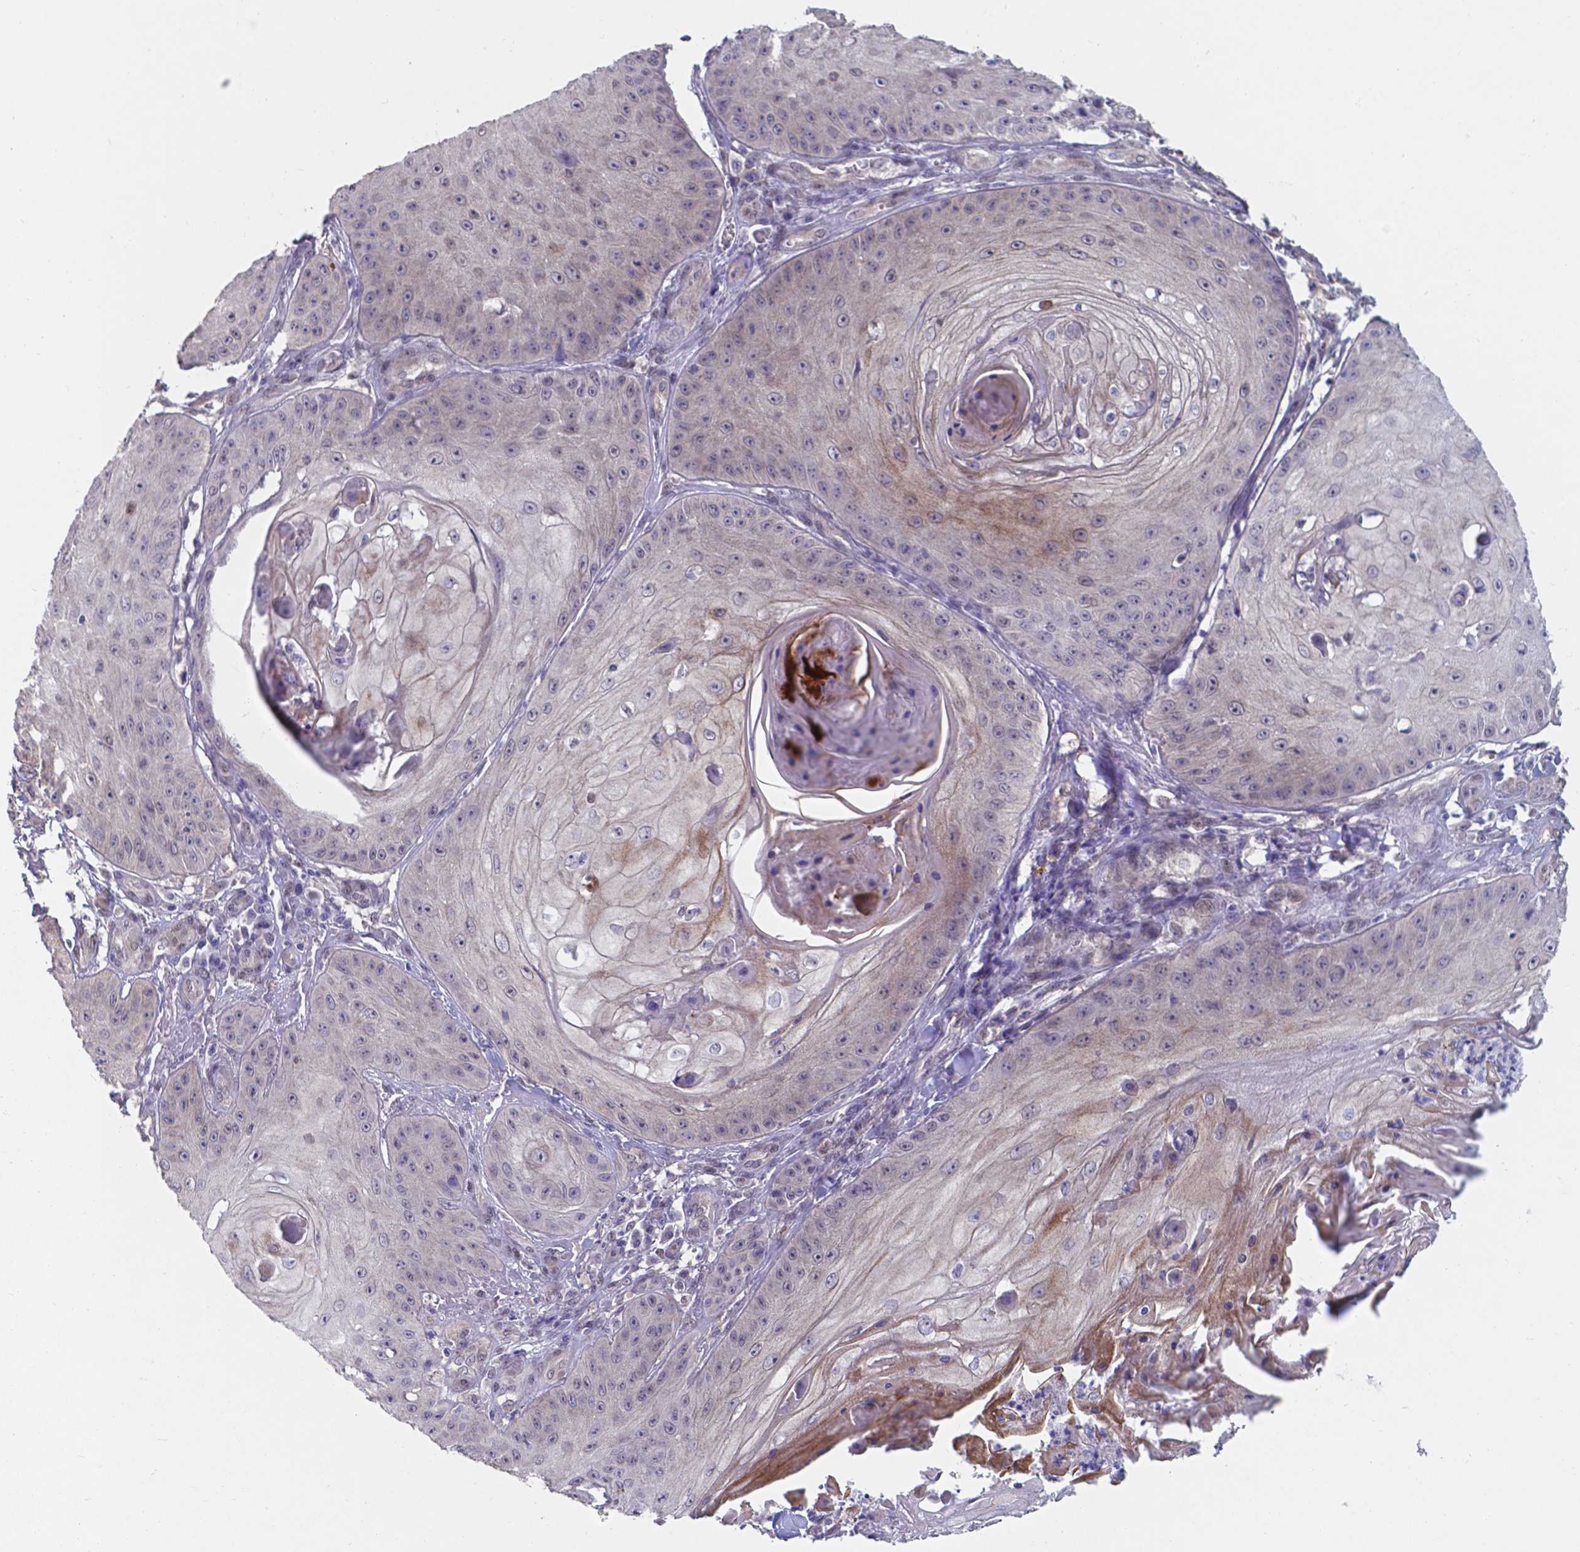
{"staining": {"intensity": "weak", "quantity": "<25%", "location": "cytoplasmic/membranous,nuclear"}, "tissue": "skin cancer", "cell_type": "Tumor cells", "image_type": "cancer", "snomed": [{"axis": "morphology", "description": "Squamous cell carcinoma, NOS"}, {"axis": "topography", "description": "Skin"}], "caption": "This is a micrograph of immunohistochemistry staining of squamous cell carcinoma (skin), which shows no staining in tumor cells.", "gene": "UBE2E2", "patient": {"sex": "male", "age": 70}}